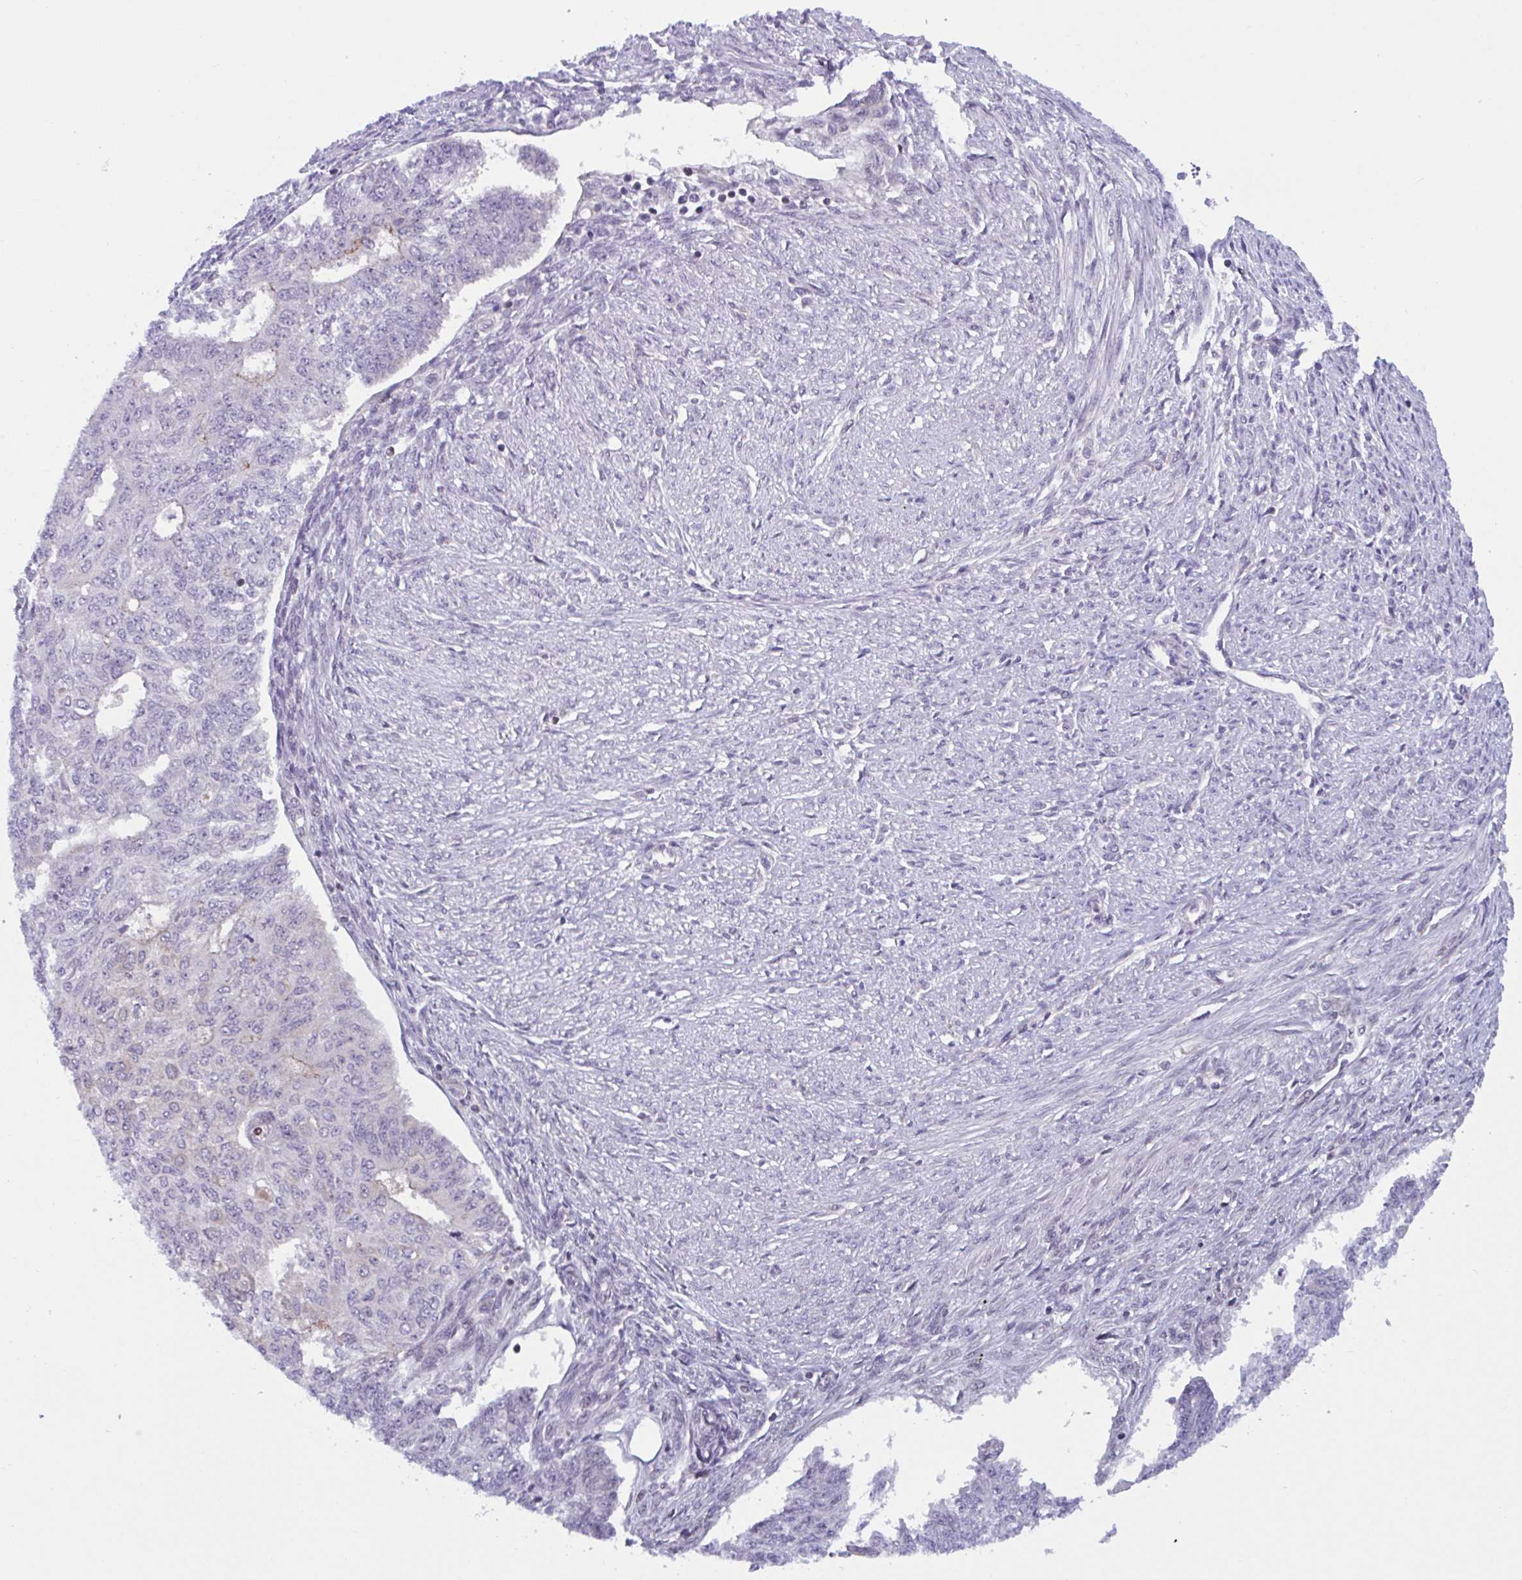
{"staining": {"intensity": "negative", "quantity": "none", "location": "none"}, "tissue": "endometrial cancer", "cell_type": "Tumor cells", "image_type": "cancer", "snomed": [{"axis": "morphology", "description": "Adenocarcinoma, NOS"}, {"axis": "topography", "description": "Endometrium"}], "caption": "A micrograph of adenocarcinoma (endometrial) stained for a protein exhibits no brown staining in tumor cells. (Brightfield microscopy of DAB IHC at high magnification).", "gene": "SNX11", "patient": {"sex": "female", "age": 32}}